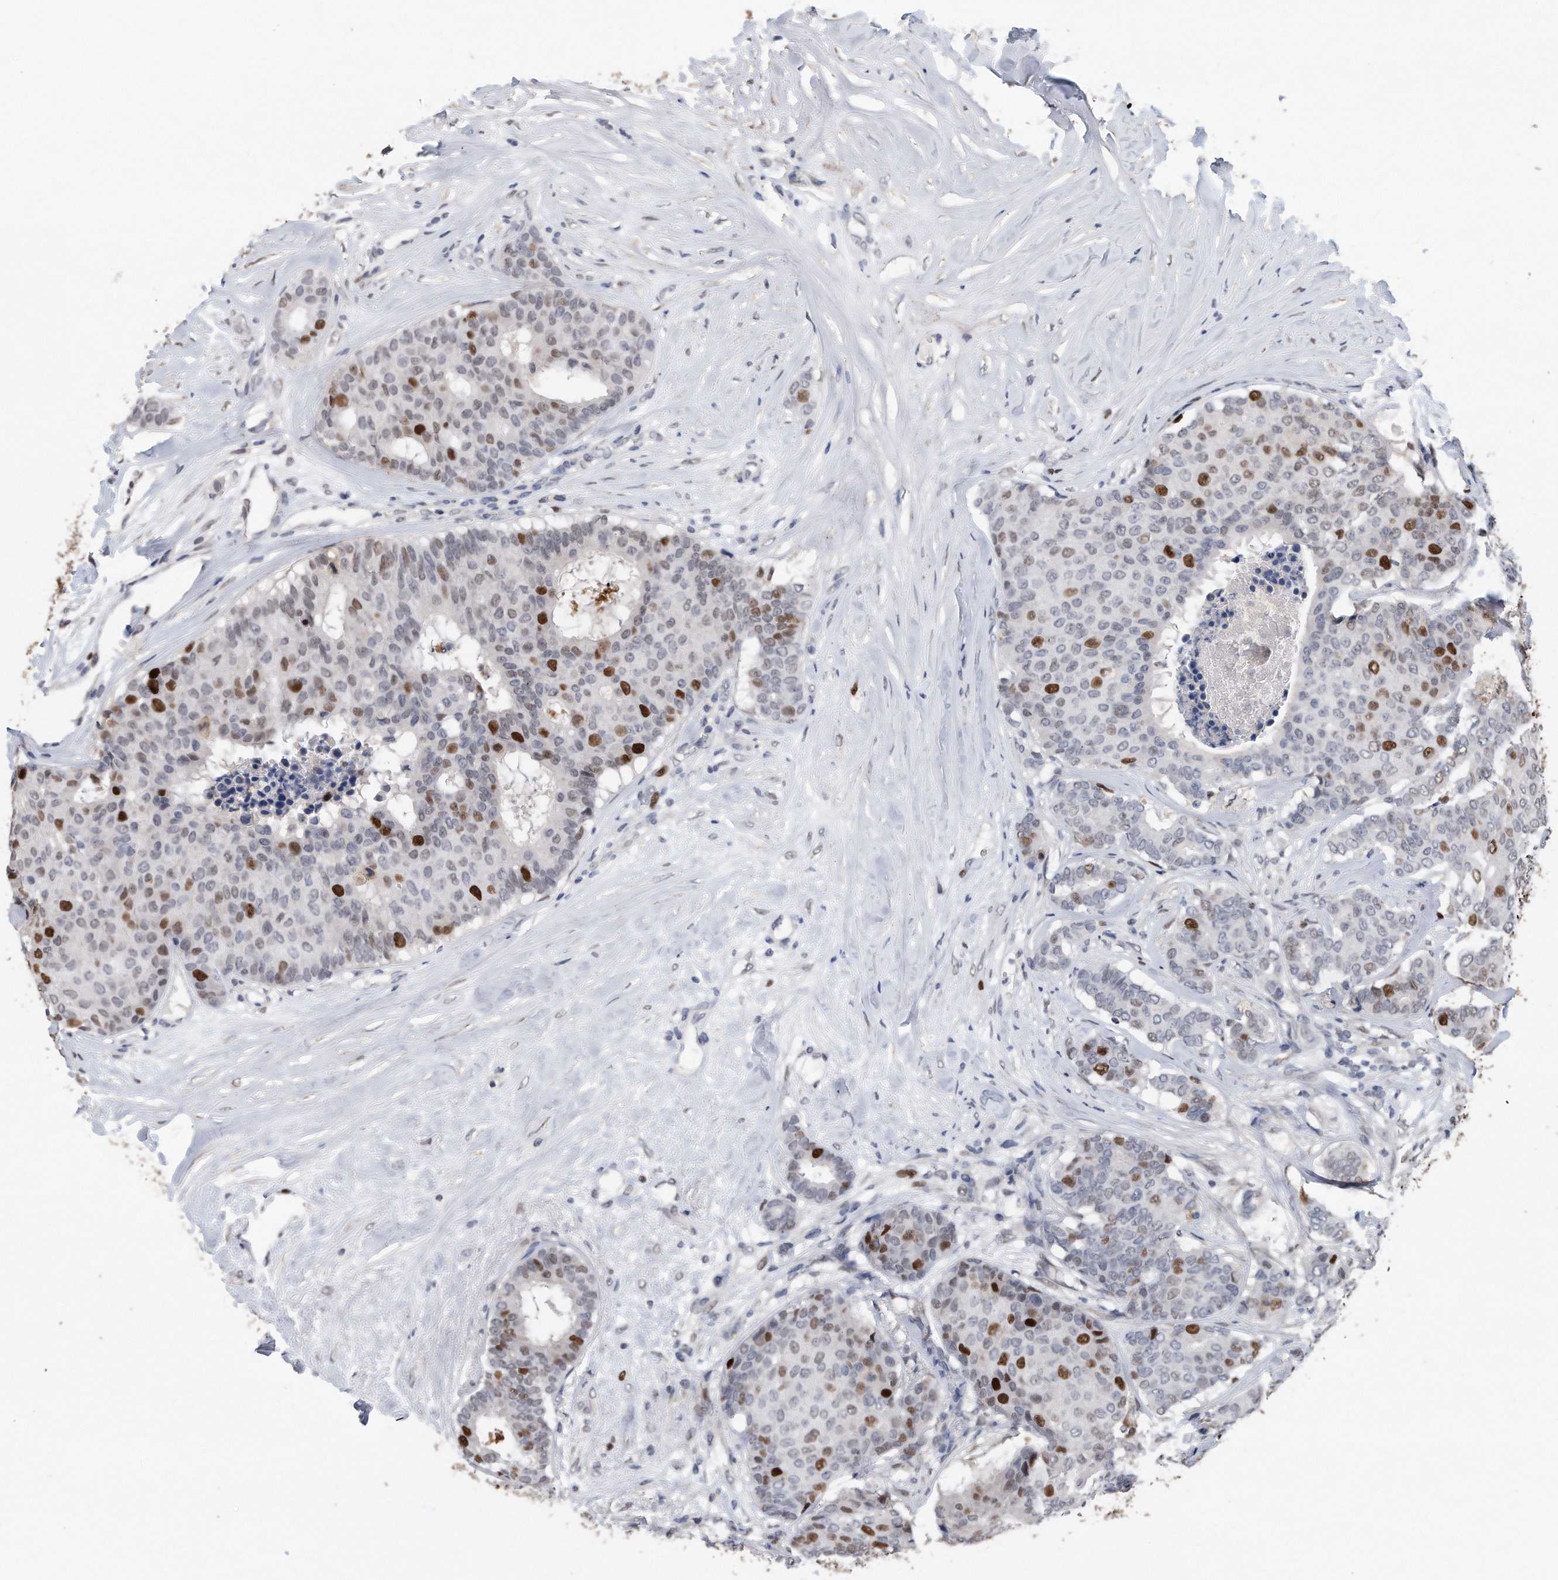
{"staining": {"intensity": "strong", "quantity": "<25%", "location": "nuclear"}, "tissue": "breast cancer", "cell_type": "Tumor cells", "image_type": "cancer", "snomed": [{"axis": "morphology", "description": "Duct carcinoma"}, {"axis": "topography", "description": "Breast"}], "caption": "Protein positivity by IHC displays strong nuclear staining in approximately <25% of tumor cells in breast cancer.", "gene": "PCNA", "patient": {"sex": "female", "age": 75}}